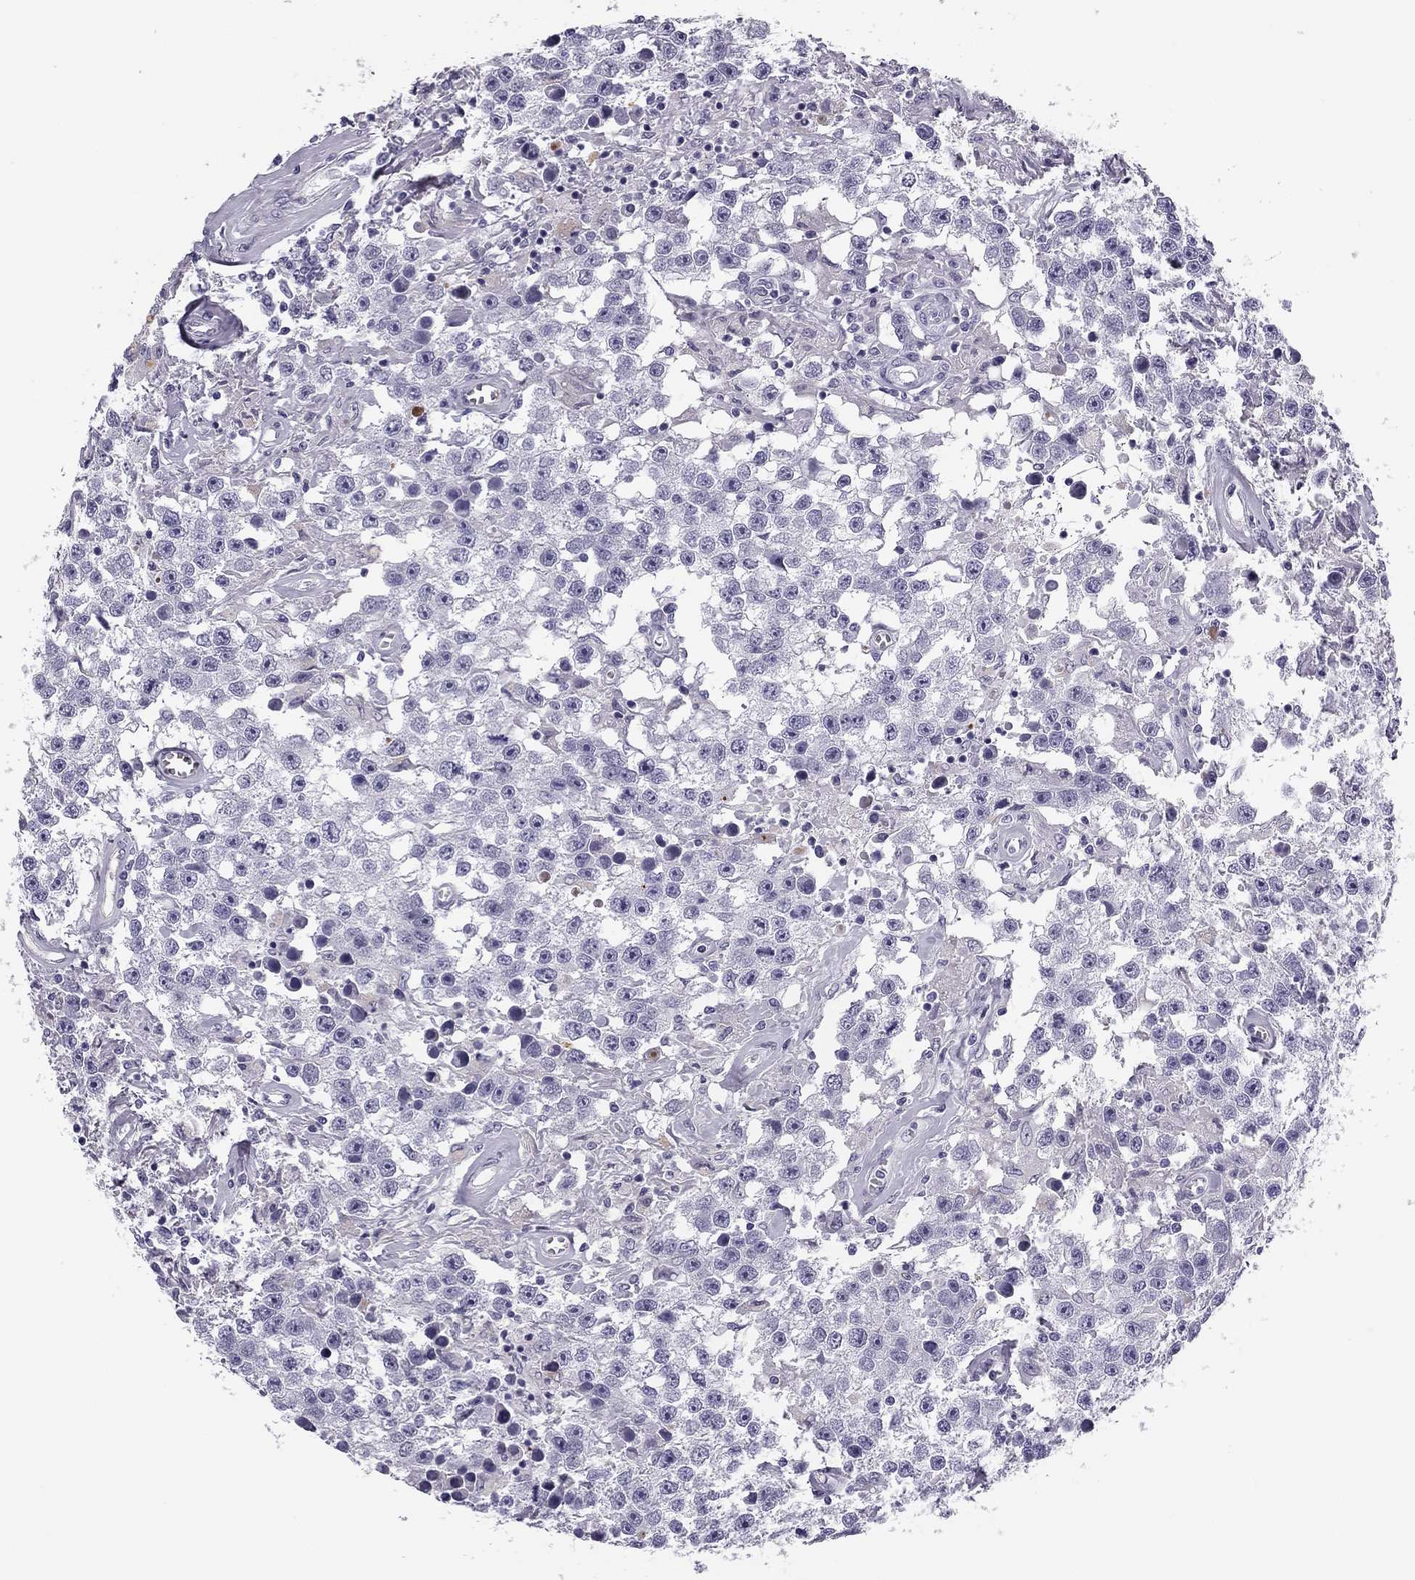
{"staining": {"intensity": "negative", "quantity": "none", "location": "none"}, "tissue": "testis cancer", "cell_type": "Tumor cells", "image_type": "cancer", "snomed": [{"axis": "morphology", "description": "Seminoma, NOS"}, {"axis": "topography", "description": "Testis"}], "caption": "Micrograph shows no protein positivity in tumor cells of seminoma (testis) tissue. (Stains: DAB immunohistochemistry (IHC) with hematoxylin counter stain, Microscopy: brightfield microscopy at high magnification).", "gene": "MC5R", "patient": {"sex": "male", "age": 43}}